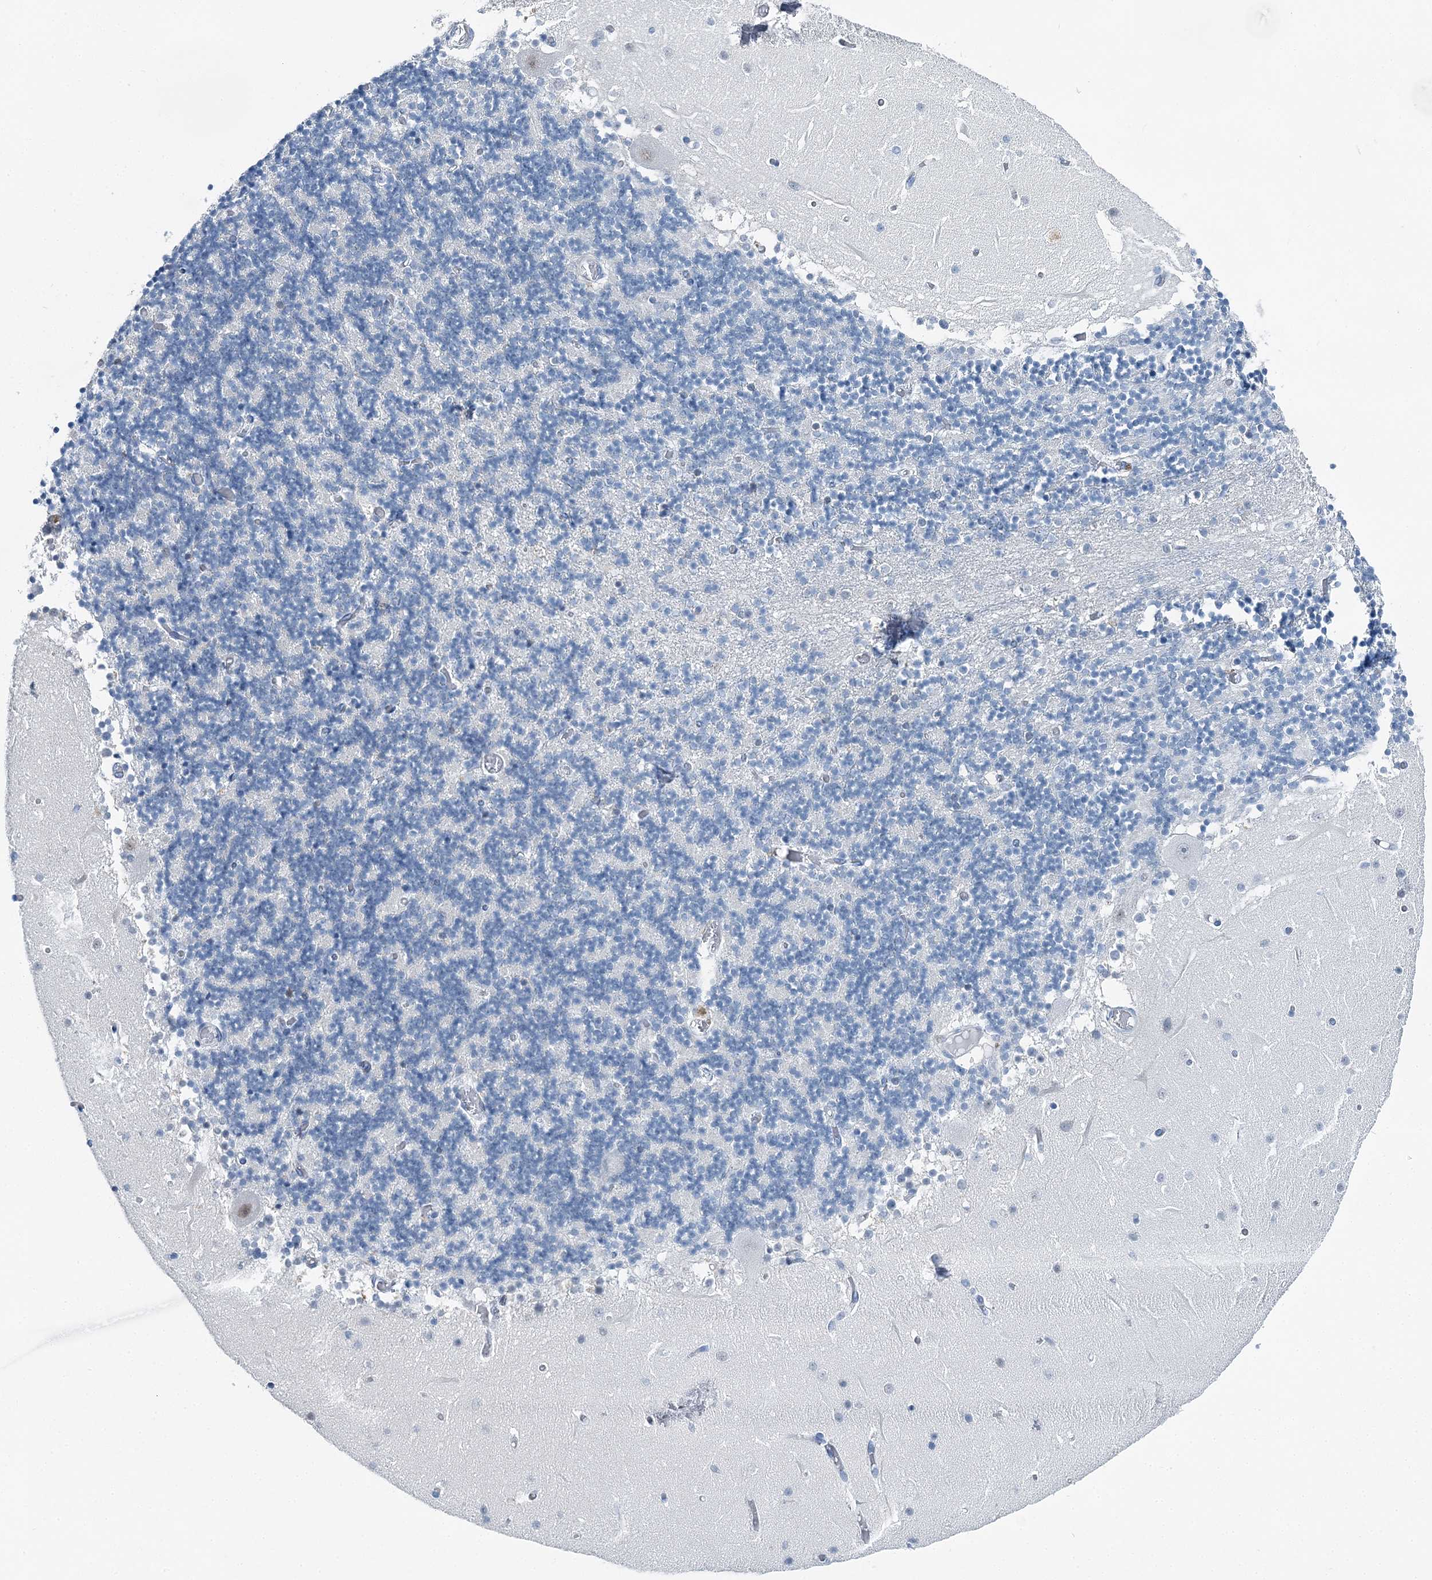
{"staining": {"intensity": "negative", "quantity": "none", "location": "none"}, "tissue": "cerebellum", "cell_type": "Cells in granular layer", "image_type": "normal", "snomed": [{"axis": "morphology", "description": "Normal tissue, NOS"}, {"axis": "topography", "description": "Cerebellum"}], "caption": "The histopathology image demonstrates no significant staining in cells in granular layer of cerebellum.", "gene": "HAT1", "patient": {"sex": "female", "age": 28}}